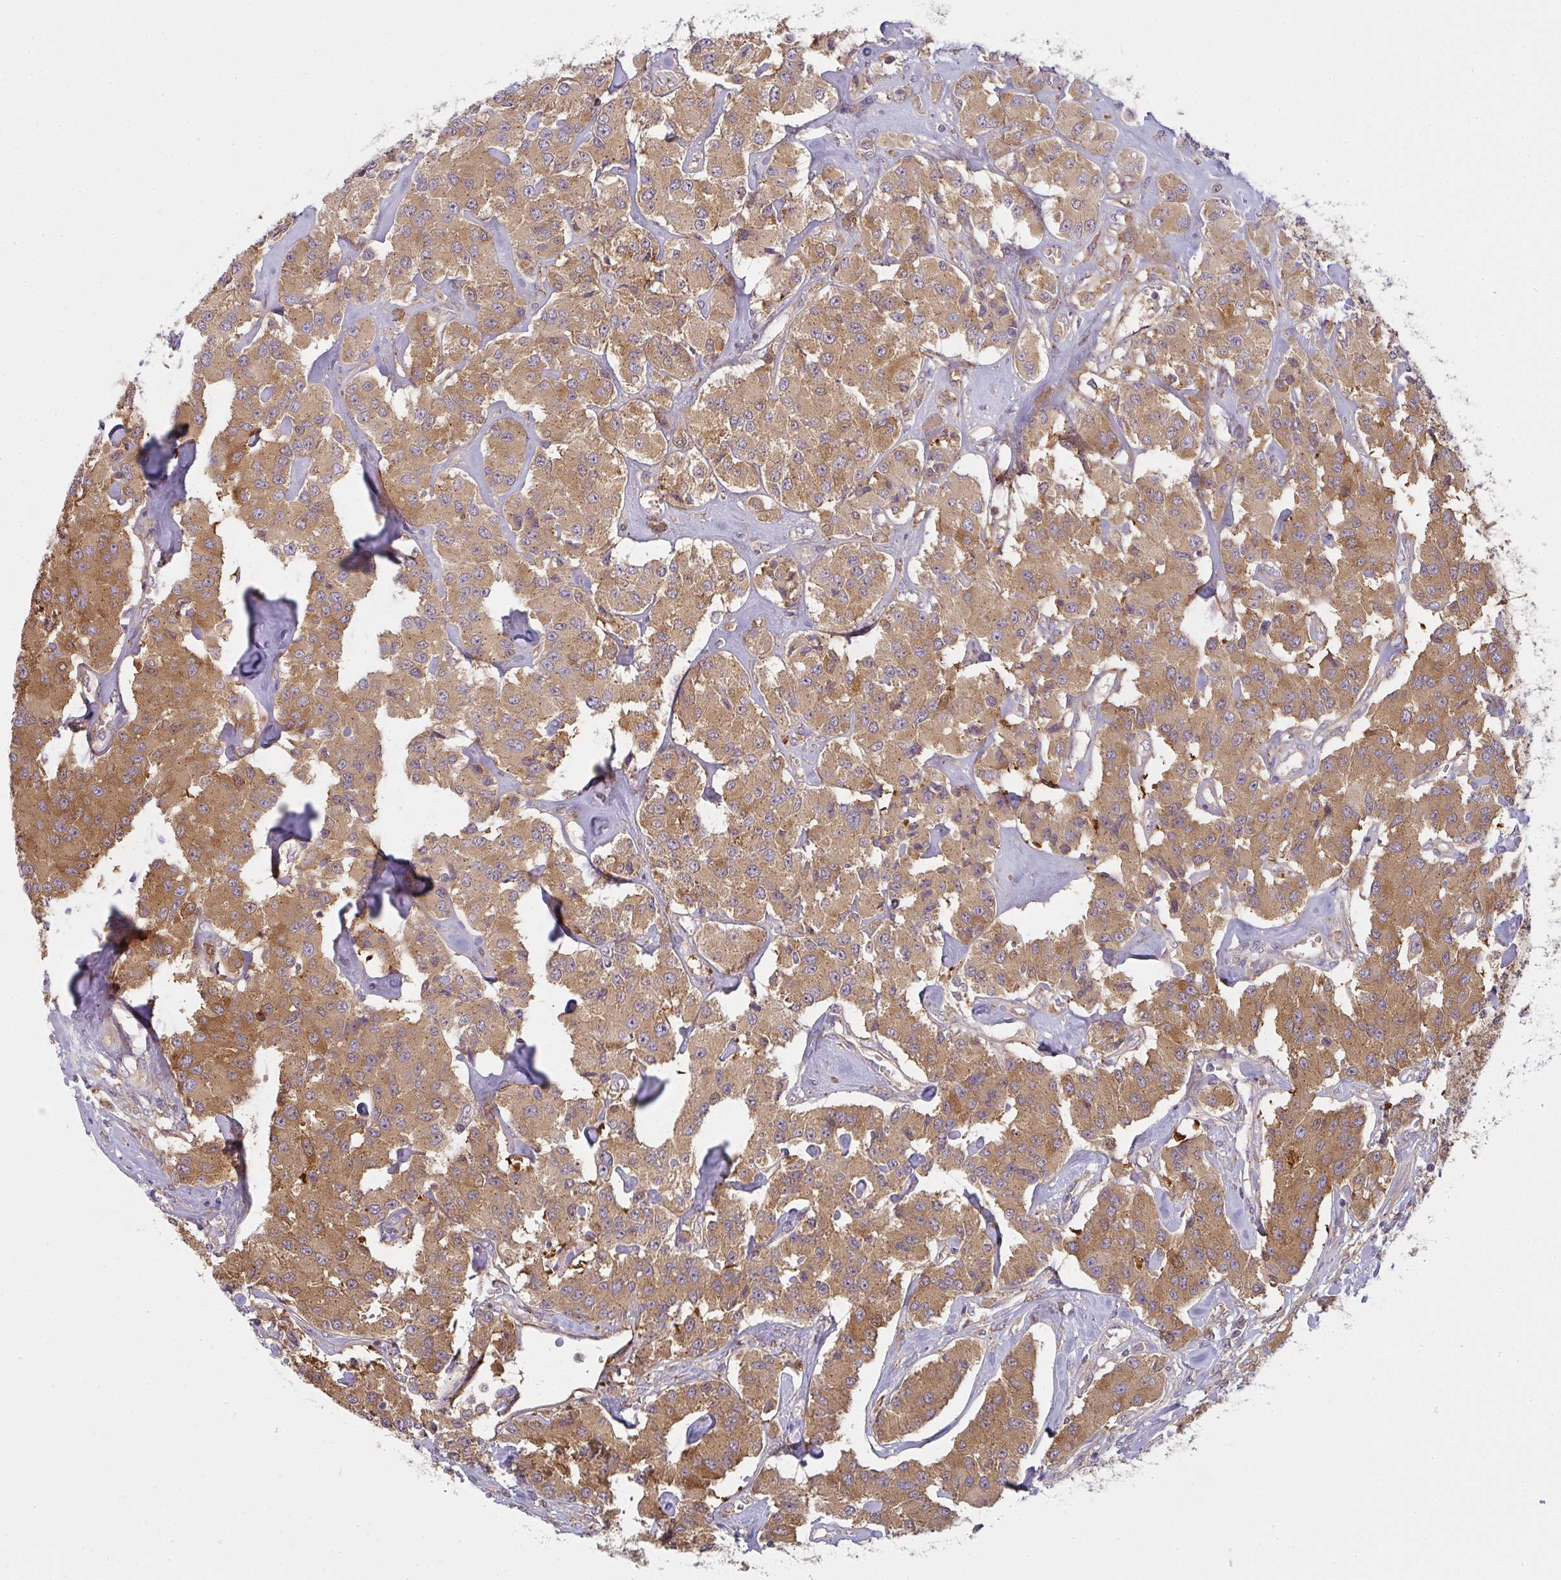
{"staining": {"intensity": "moderate", "quantity": ">75%", "location": "cytoplasmic/membranous"}, "tissue": "carcinoid", "cell_type": "Tumor cells", "image_type": "cancer", "snomed": [{"axis": "morphology", "description": "Carcinoid, malignant, NOS"}, {"axis": "topography", "description": "Pancreas"}], "caption": "Moderate cytoplasmic/membranous expression is identified in about >75% of tumor cells in carcinoid.", "gene": "SNX5", "patient": {"sex": "male", "age": 41}}